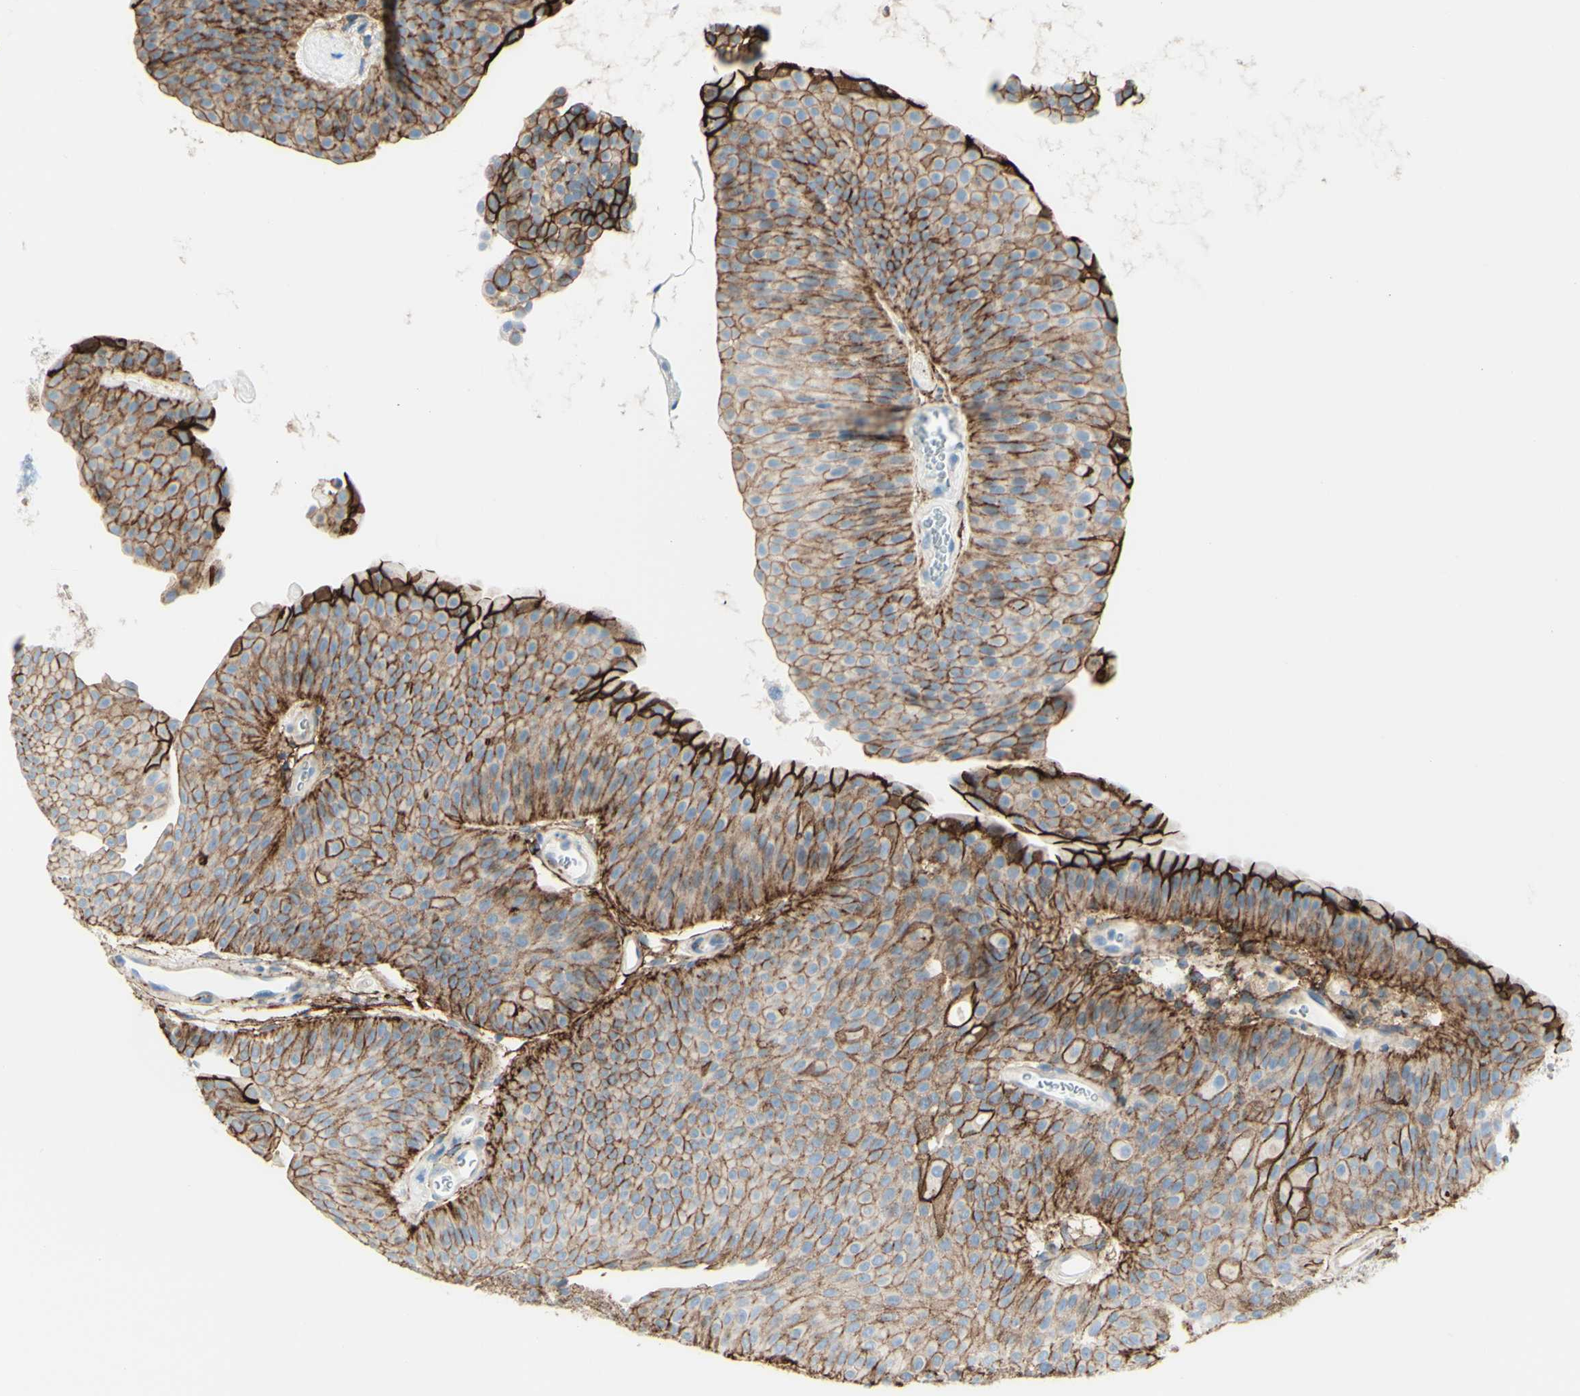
{"staining": {"intensity": "moderate", "quantity": ">75%", "location": "cytoplasmic/membranous"}, "tissue": "urothelial cancer", "cell_type": "Tumor cells", "image_type": "cancer", "snomed": [{"axis": "morphology", "description": "Urothelial carcinoma, Low grade"}, {"axis": "topography", "description": "Urinary bladder"}], "caption": "Tumor cells reveal medium levels of moderate cytoplasmic/membranous positivity in about >75% of cells in low-grade urothelial carcinoma.", "gene": "ALCAM", "patient": {"sex": "female", "age": 60}}